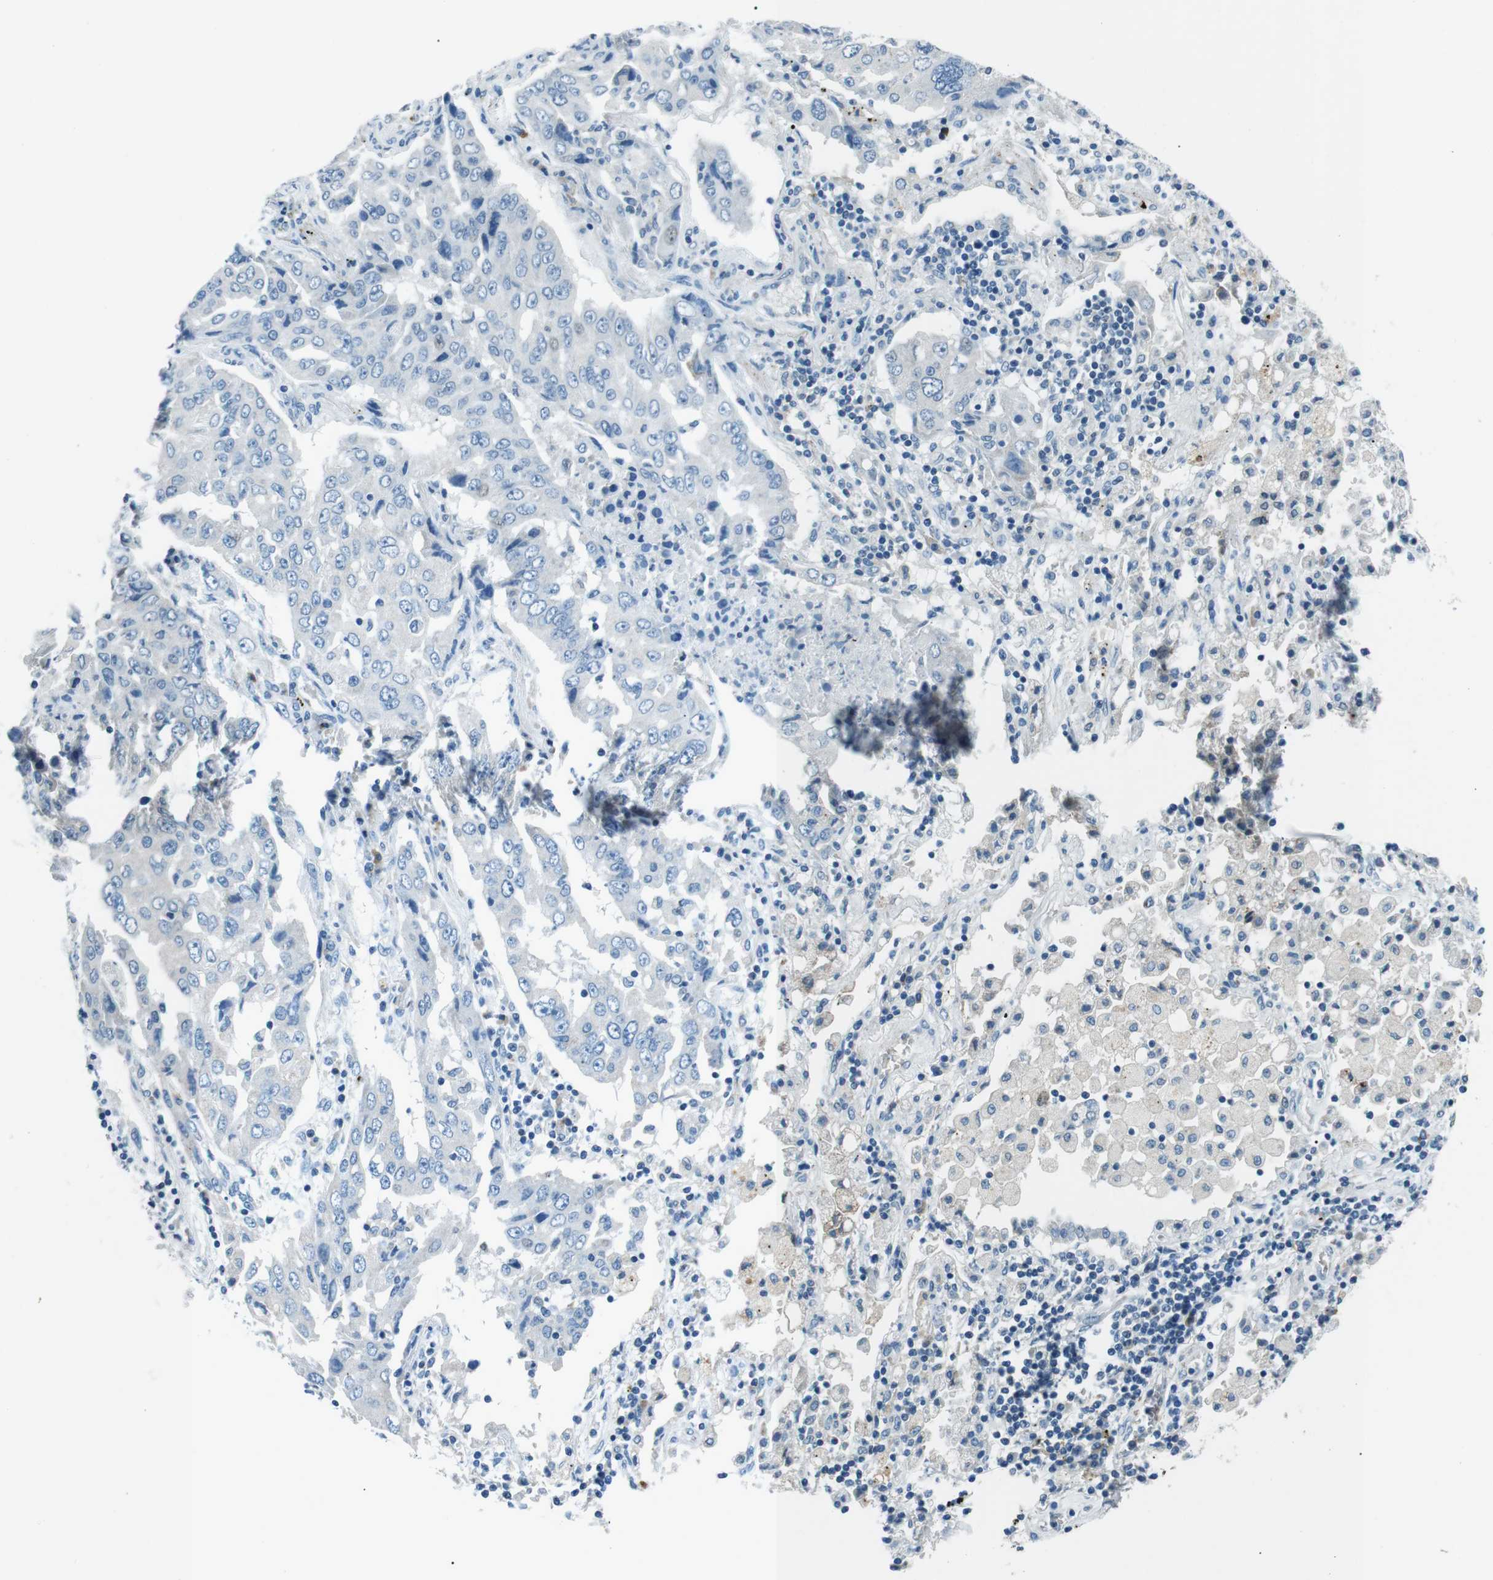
{"staining": {"intensity": "negative", "quantity": "none", "location": "none"}, "tissue": "lung cancer", "cell_type": "Tumor cells", "image_type": "cancer", "snomed": [{"axis": "morphology", "description": "Adenocarcinoma, NOS"}, {"axis": "topography", "description": "Lung"}], "caption": "Immunohistochemical staining of lung cancer demonstrates no significant positivity in tumor cells. (Stains: DAB (3,3'-diaminobenzidine) IHC with hematoxylin counter stain, Microscopy: brightfield microscopy at high magnification).", "gene": "ST6GAL1", "patient": {"sex": "female", "age": 65}}